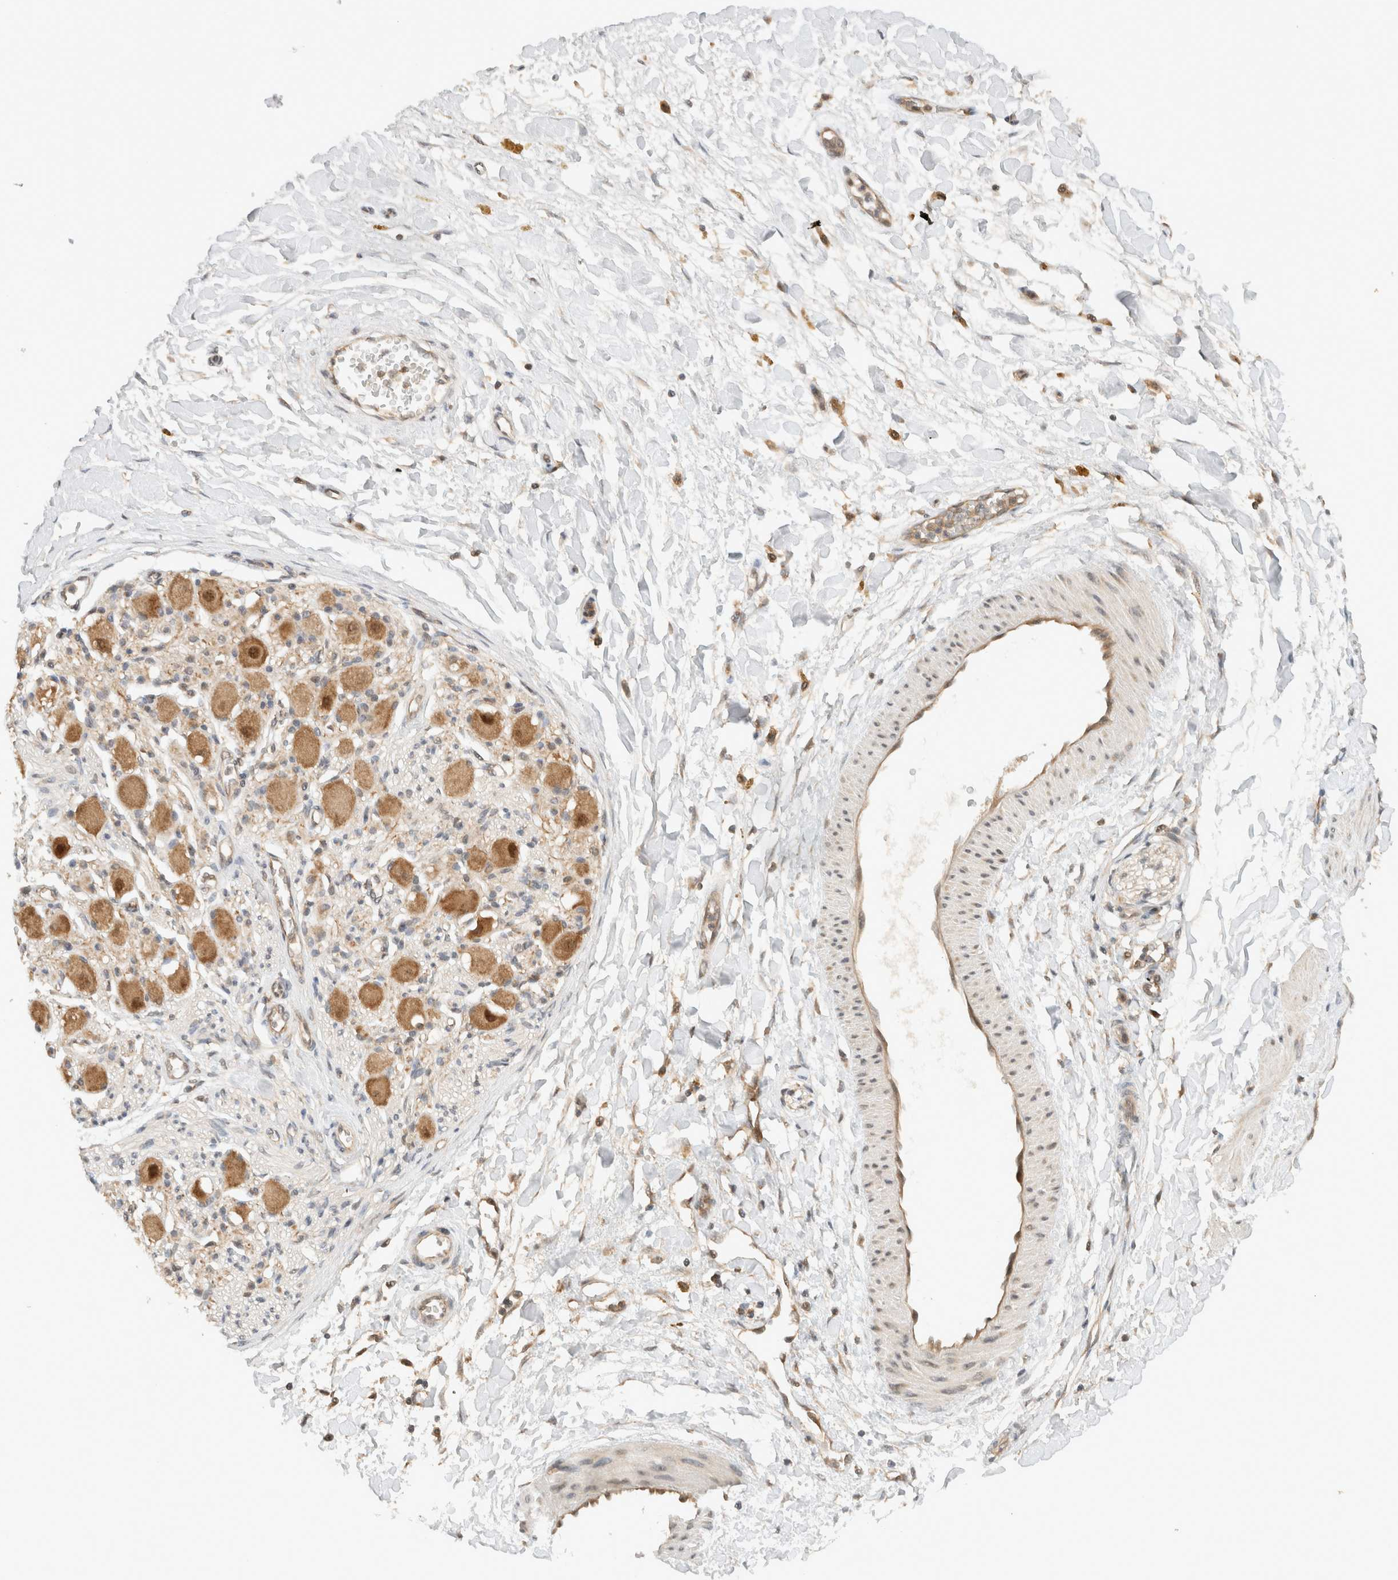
{"staining": {"intensity": "moderate", "quantity": ">75%", "location": "cytoplasmic/membranous"}, "tissue": "adipose tissue", "cell_type": "Adipocytes", "image_type": "normal", "snomed": [{"axis": "morphology", "description": "Normal tissue, NOS"}, {"axis": "topography", "description": "Kidney"}, {"axis": "topography", "description": "Peripheral nerve tissue"}], "caption": "Immunohistochemistry (DAB) staining of normal human adipose tissue demonstrates moderate cytoplasmic/membranous protein staining in approximately >75% of adipocytes.", "gene": "ARFGEF2", "patient": {"sex": "male", "age": 7}}